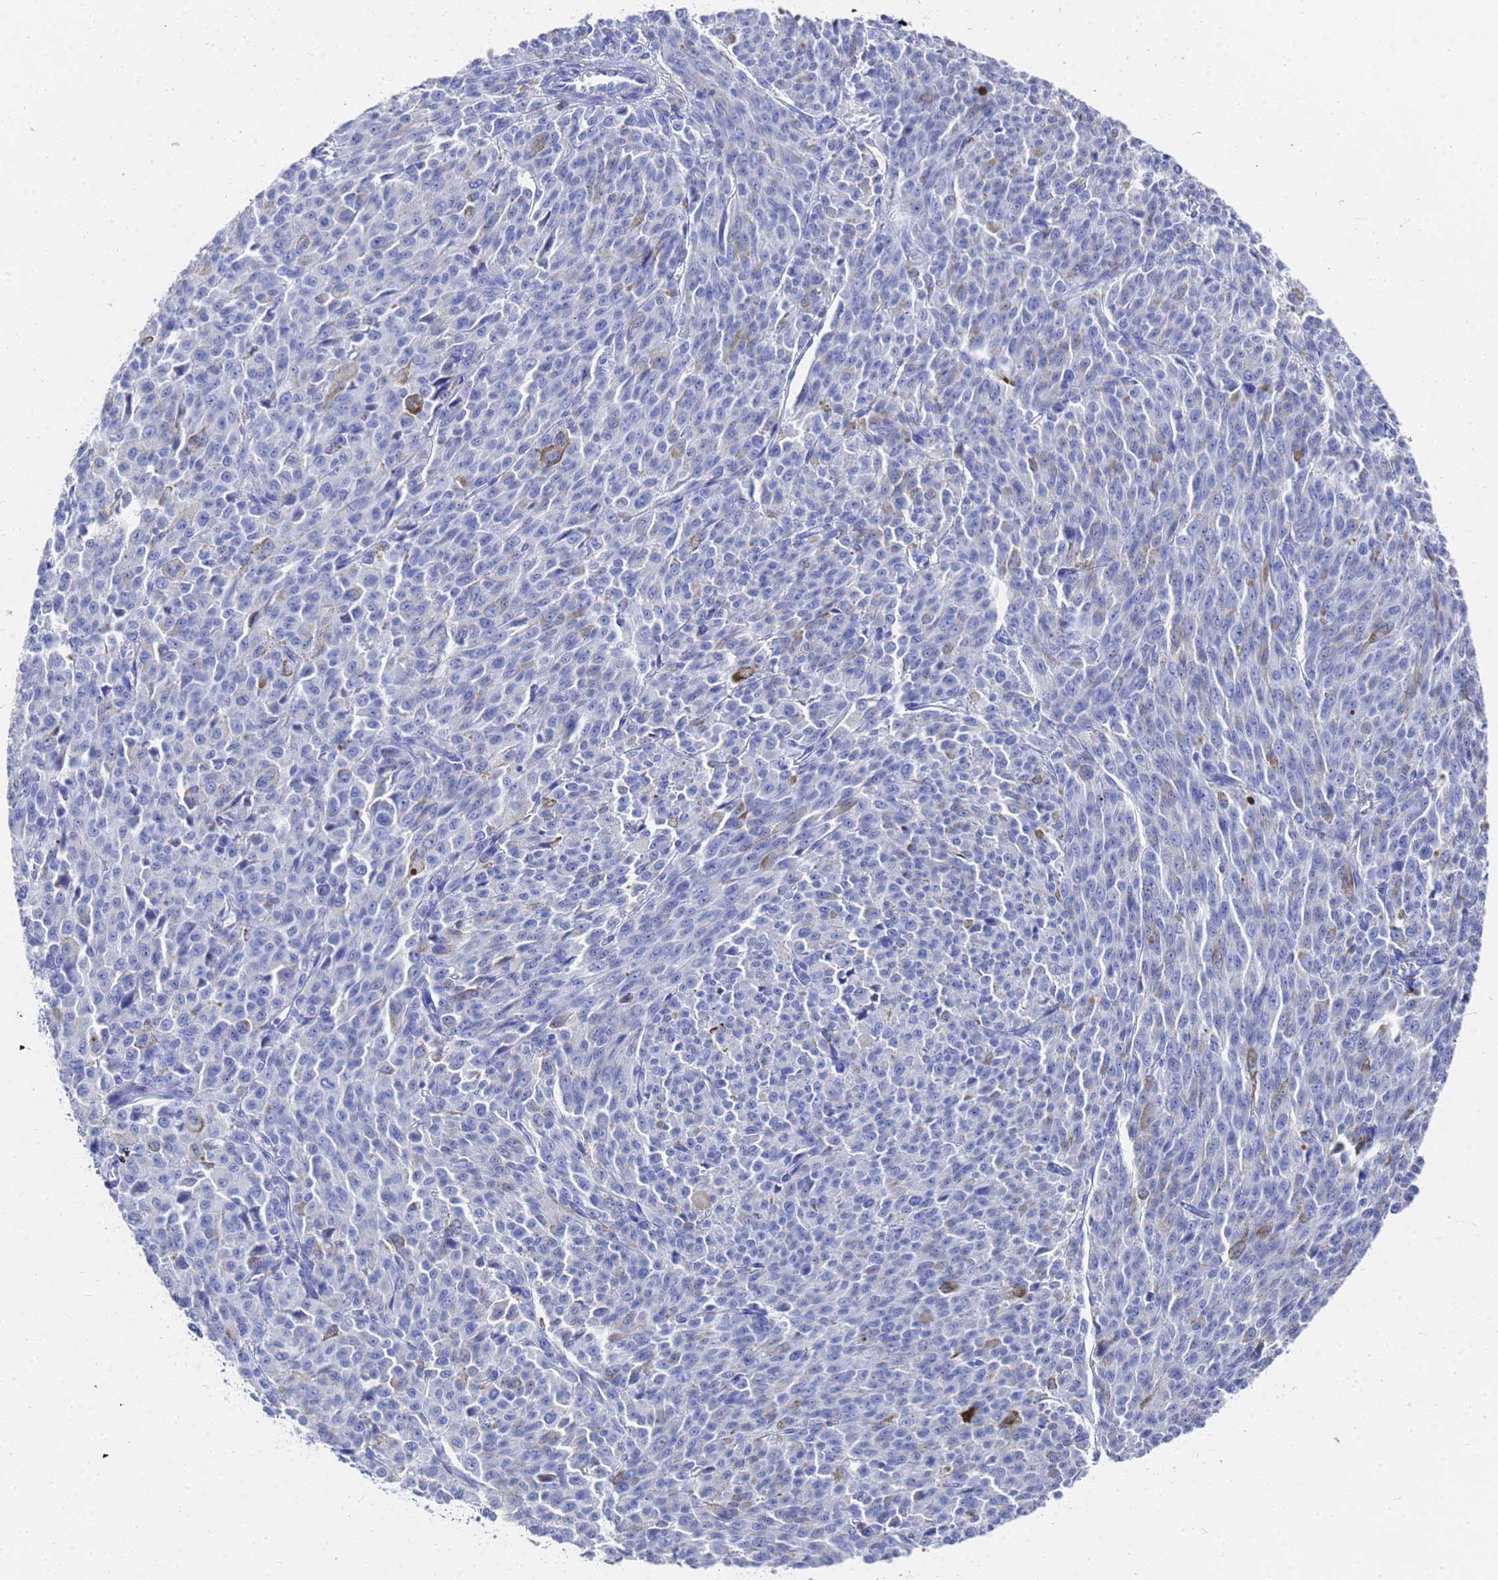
{"staining": {"intensity": "weak", "quantity": "<25%", "location": "cytoplasmic/membranous"}, "tissue": "melanoma", "cell_type": "Tumor cells", "image_type": "cancer", "snomed": [{"axis": "morphology", "description": "Malignant melanoma, NOS"}, {"axis": "topography", "description": "Skin"}], "caption": "Tumor cells show no significant protein staining in melanoma.", "gene": "GGT1", "patient": {"sex": "female", "age": 52}}